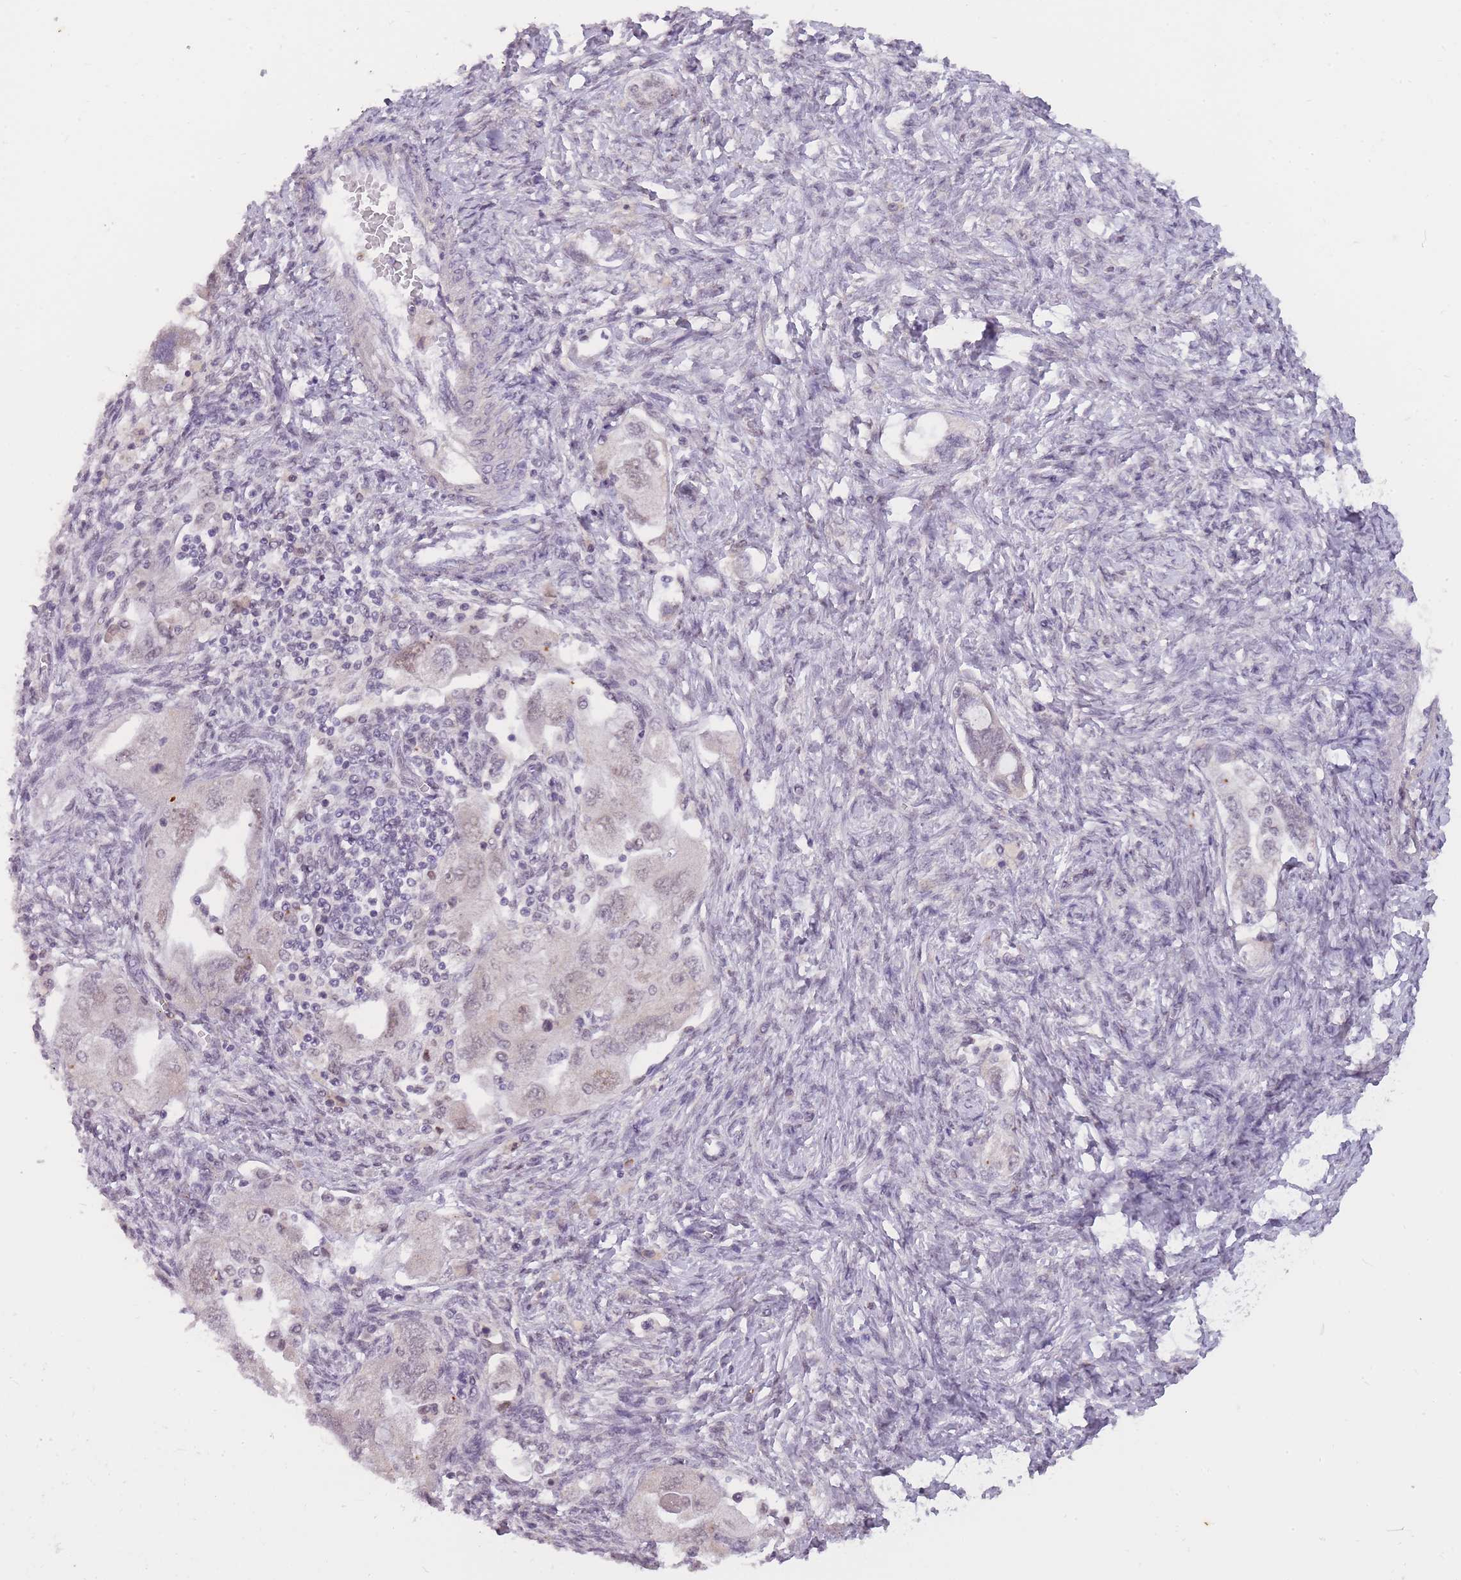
{"staining": {"intensity": "weak", "quantity": "<25%", "location": "nuclear"}, "tissue": "ovarian cancer", "cell_type": "Tumor cells", "image_type": "cancer", "snomed": [{"axis": "morphology", "description": "Carcinoma, NOS"}, {"axis": "morphology", "description": "Cystadenocarcinoma, serous, NOS"}, {"axis": "topography", "description": "Ovary"}], "caption": "Immunohistochemical staining of serous cystadenocarcinoma (ovarian) demonstrates no significant staining in tumor cells.", "gene": "TIGD1", "patient": {"sex": "female", "age": 69}}